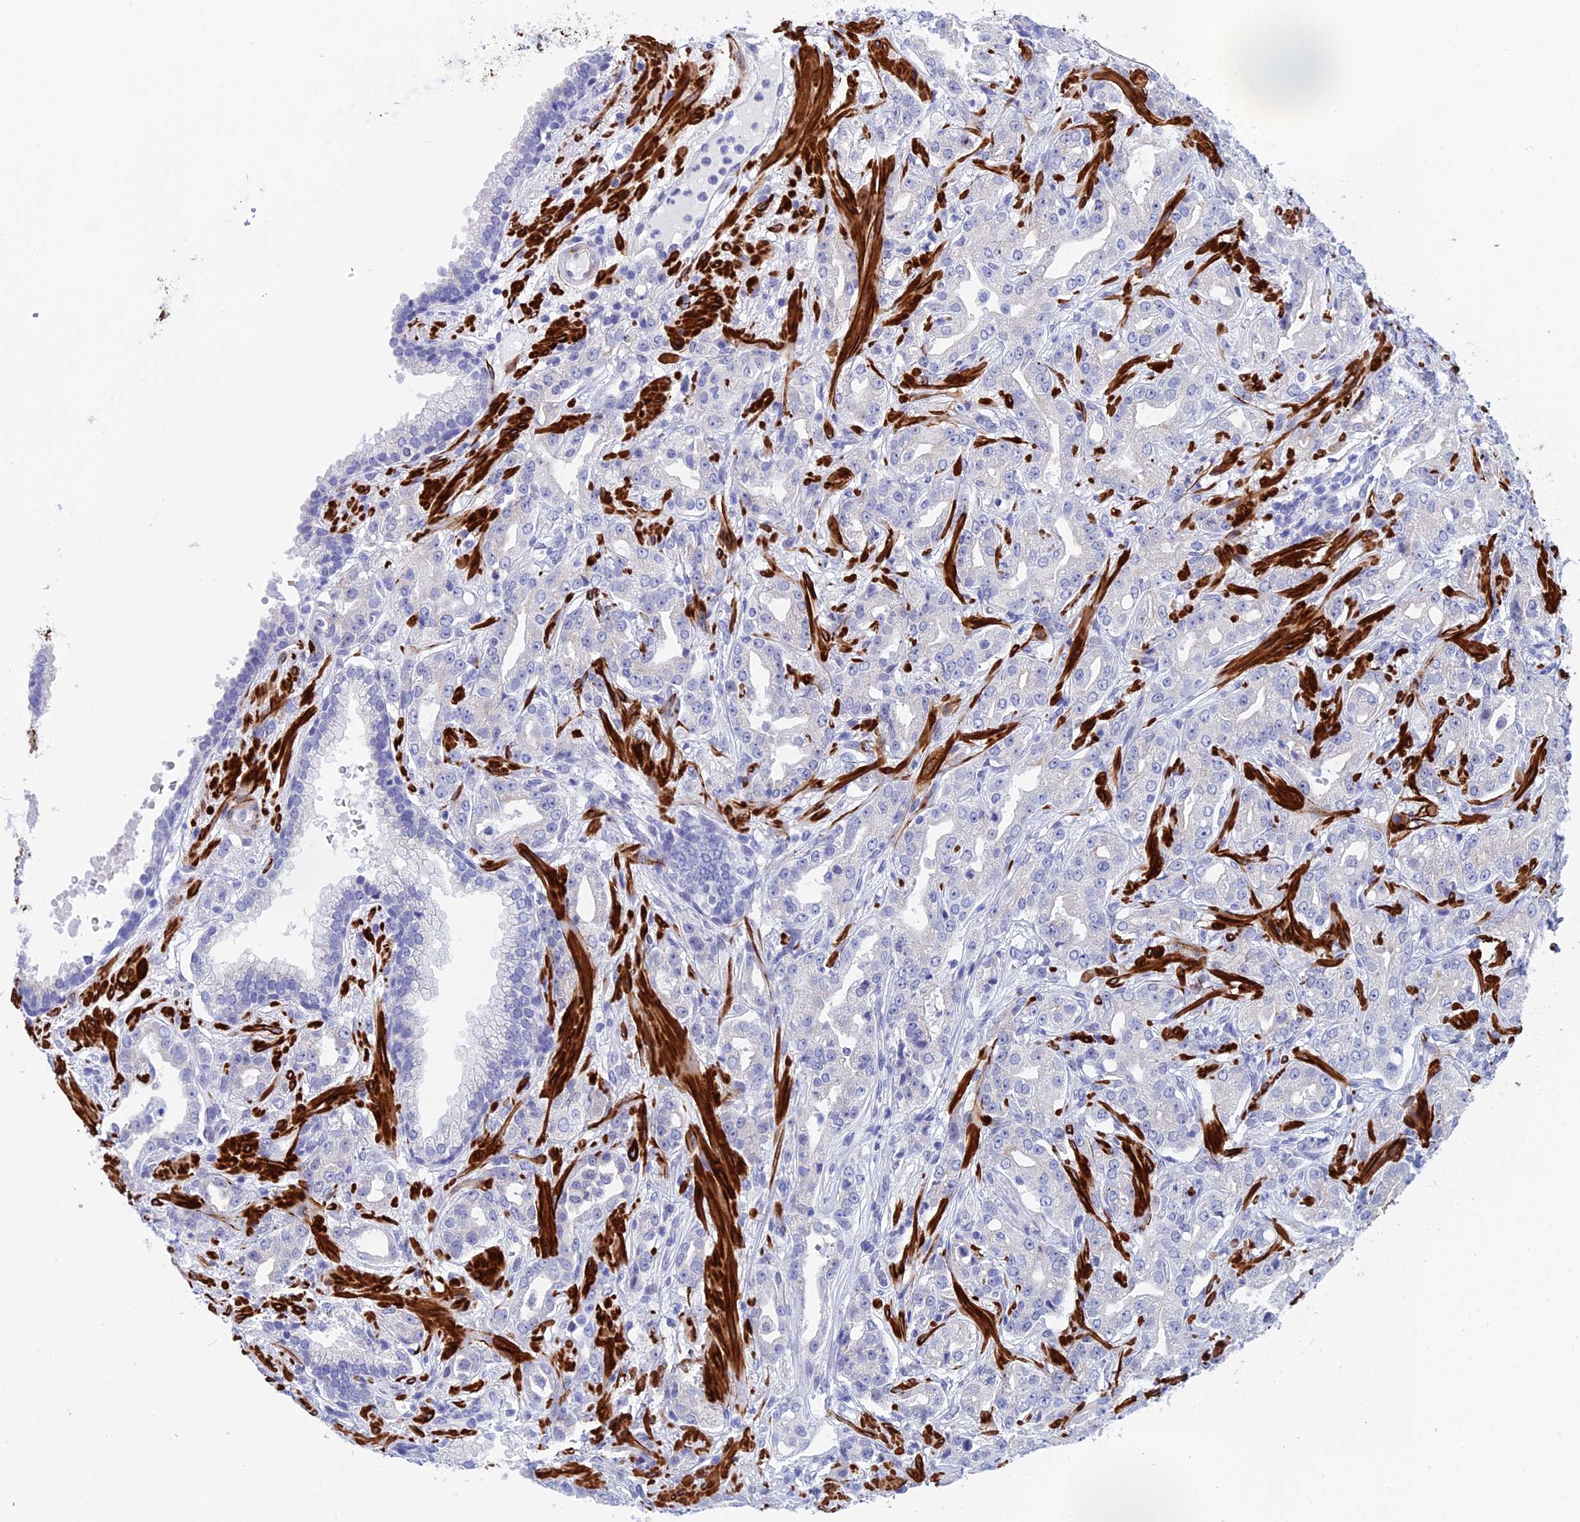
{"staining": {"intensity": "negative", "quantity": "none", "location": "none"}, "tissue": "prostate cancer", "cell_type": "Tumor cells", "image_type": "cancer", "snomed": [{"axis": "morphology", "description": "Adenocarcinoma, High grade"}, {"axis": "topography", "description": "Prostate"}], "caption": "Prostate cancer was stained to show a protein in brown. There is no significant positivity in tumor cells. The staining was performed using DAB (3,3'-diaminobenzidine) to visualize the protein expression in brown, while the nuclei were stained in blue with hematoxylin (Magnification: 20x).", "gene": "WDR83", "patient": {"sex": "male", "age": 63}}